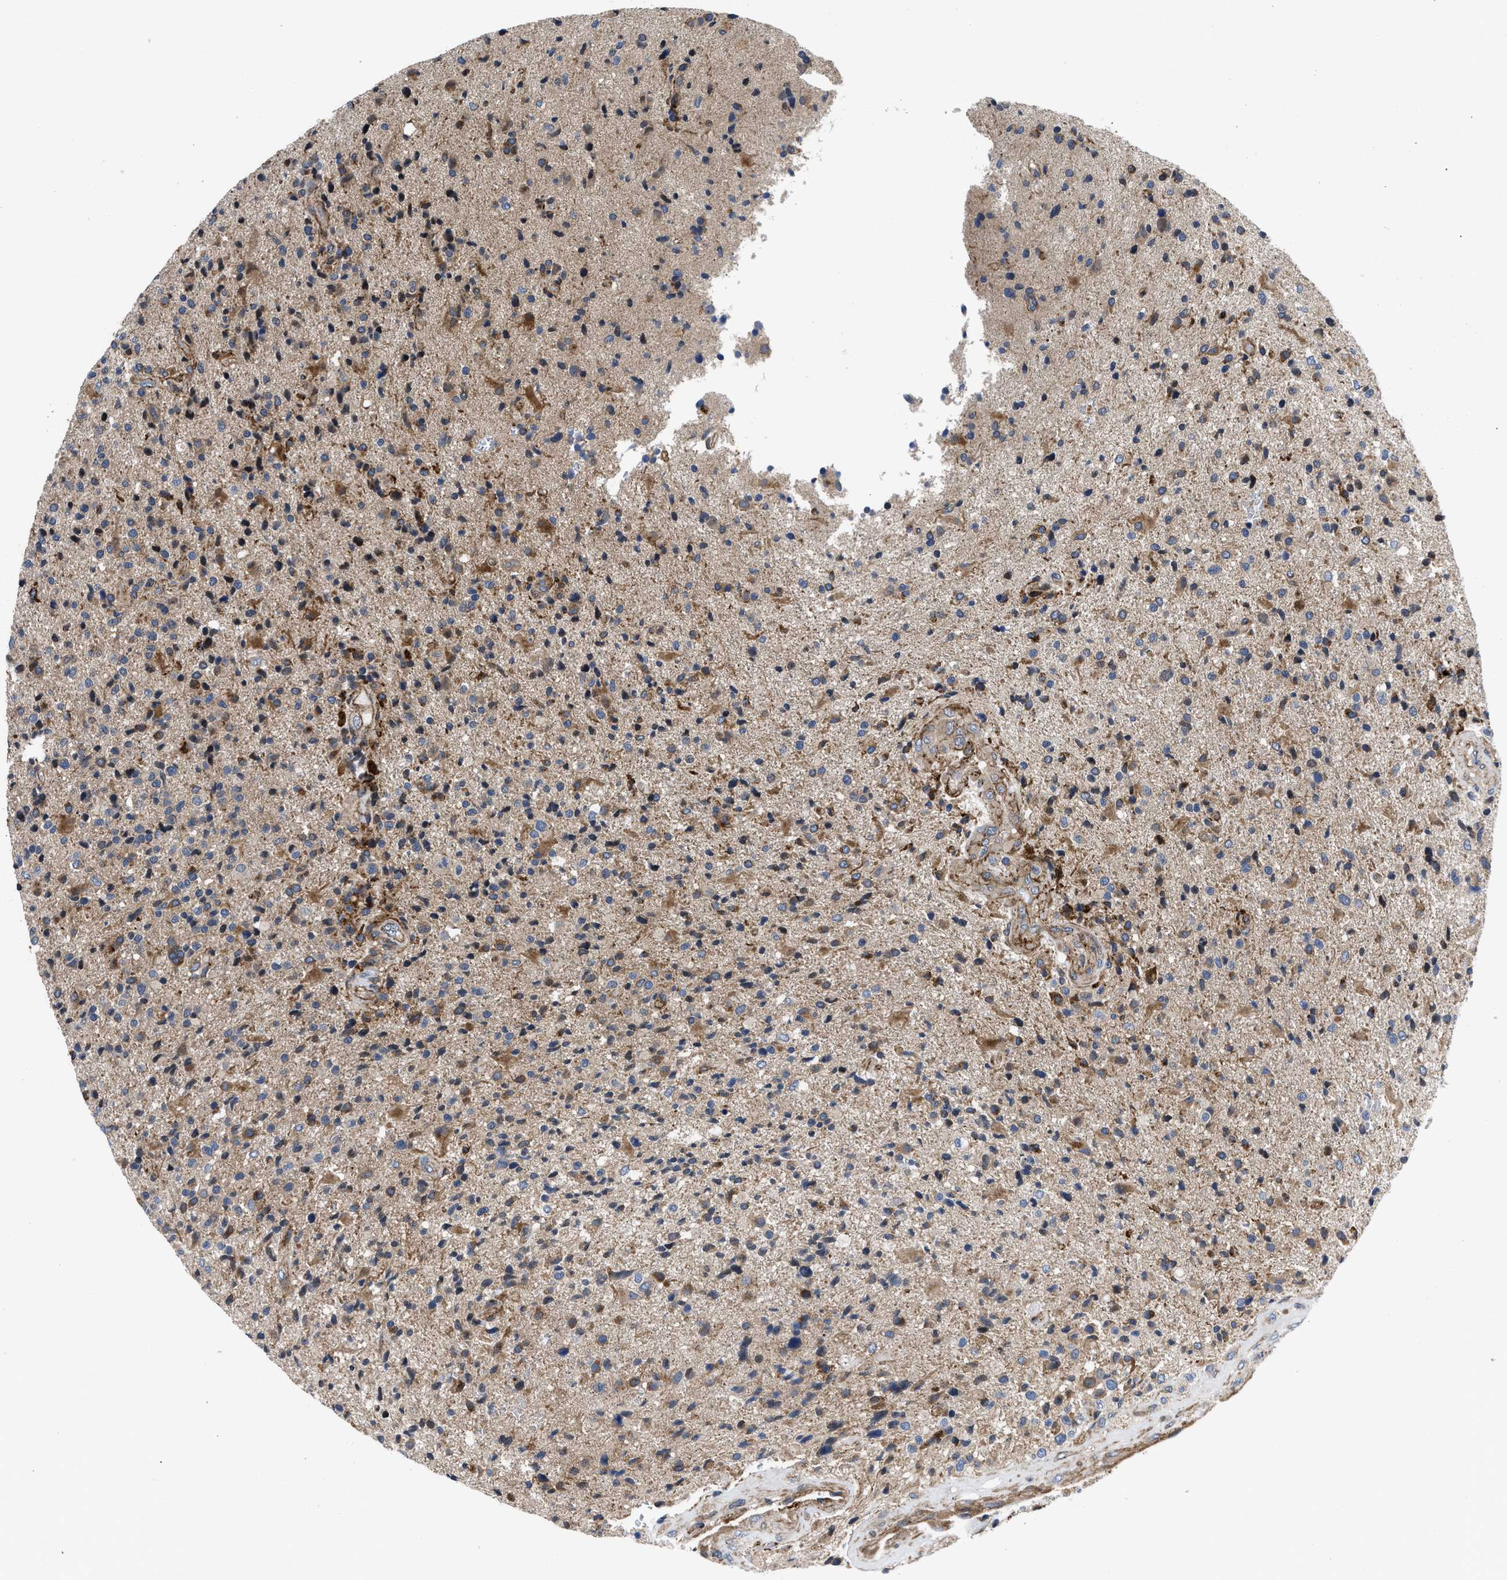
{"staining": {"intensity": "moderate", "quantity": "25%-75%", "location": "cytoplasmic/membranous"}, "tissue": "glioma", "cell_type": "Tumor cells", "image_type": "cancer", "snomed": [{"axis": "morphology", "description": "Glioma, malignant, High grade"}, {"axis": "topography", "description": "Brain"}], "caption": "Human malignant glioma (high-grade) stained for a protein (brown) demonstrates moderate cytoplasmic/membranous positive expression in about 25%-75% of tumor cells.", "gene": "SPAST", "patient": {"sex": "male", "age": 72}}